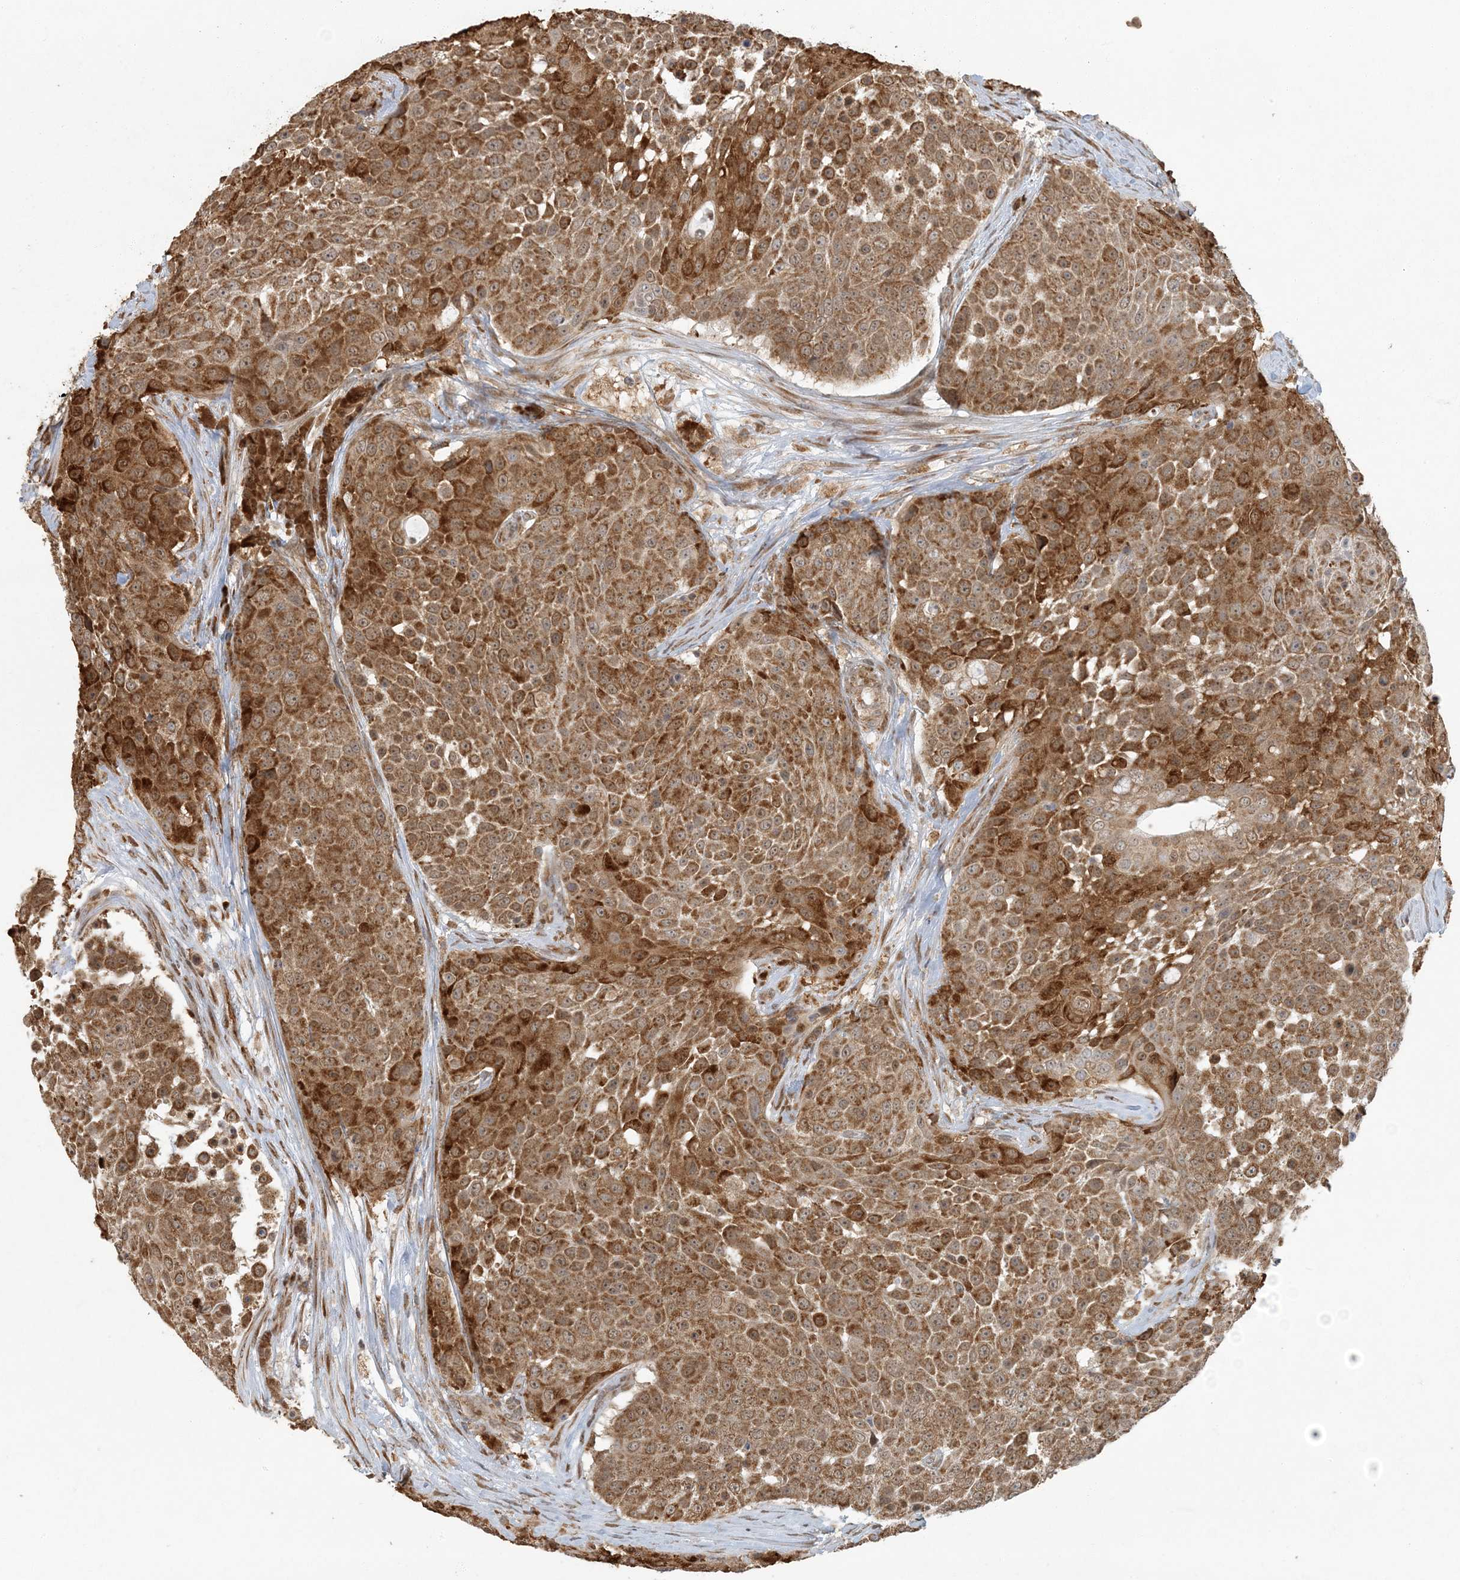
{"staining": {"intensity": "strong", "quantity": ">75%", "location": "cytoplasmic/membranous"}, "tissue": "urothelial cancer", "cell_type": "Tumor cells", "image_type": "cancer", "snomed": [{"axis": "morphology", "description": "Urothelial carcinoma, High grade"}, {"axis": "topography", "description": "Urinary bladder"}], "caption": "Immunohistochemistry histopathology image of urothelial cancer stained for a protein (brown), which shows high levels of strong cytoplasmic/membranous positivity in approximately >75% of tumor cells.", "gene": "AK9", "patient": {"sex": "female", "age": 63}}